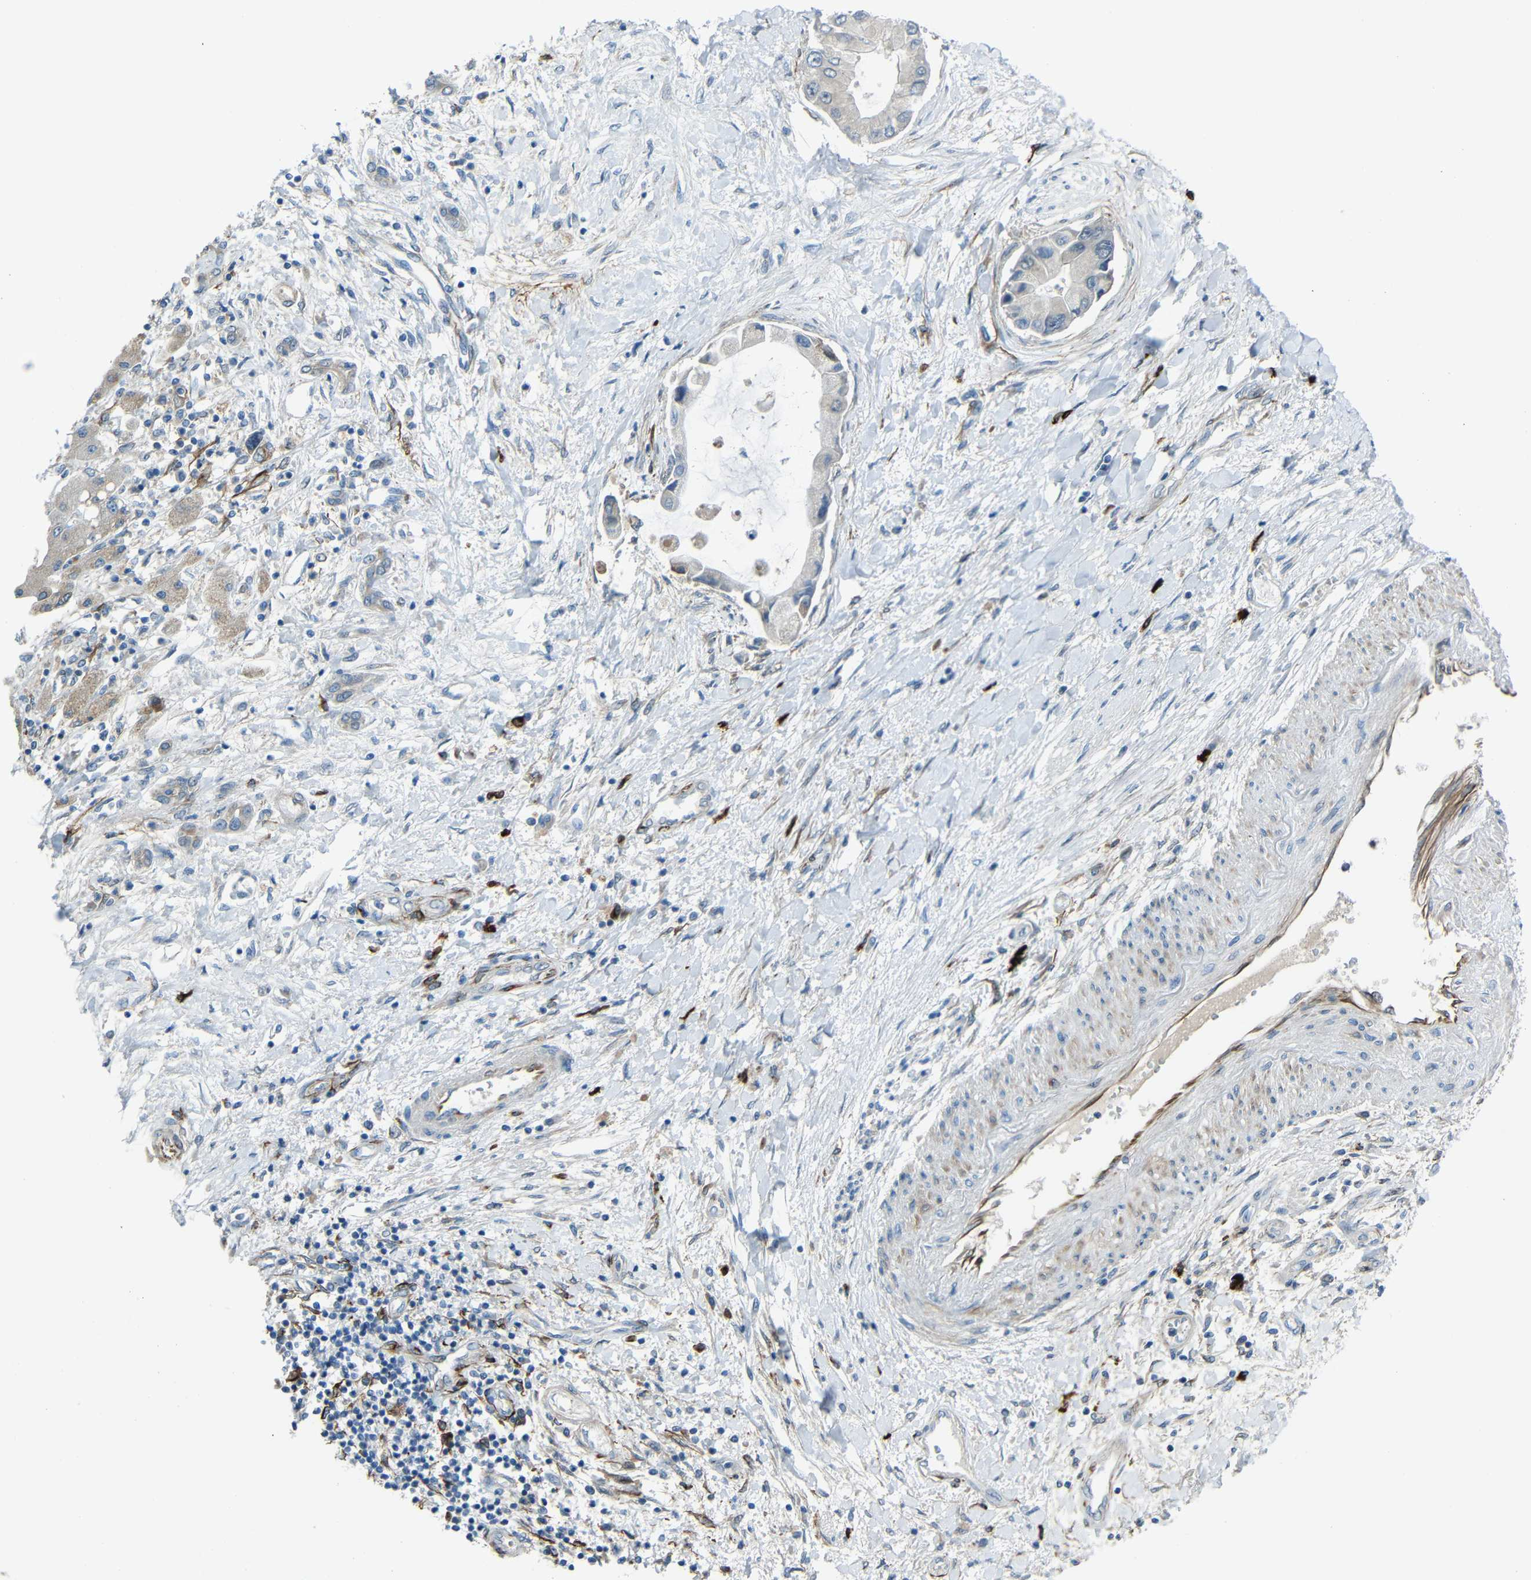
{"staining": {"intensity": "negative", "quantity": "none", "location": "none"}, "tissue": "liver cancer", "cell_type": "Tumor cells", "image_type": "cancer", "snomed": [{"axis": "morphology", "description": "Cholangiocarcinoma"}, {"axis": "topography", "description": "Liver"}], "caption": "There is no significant expression in tumor cells of liver cancer.", "gene": "DCLK1", "patient": {"sex": "male", "age": 50}}